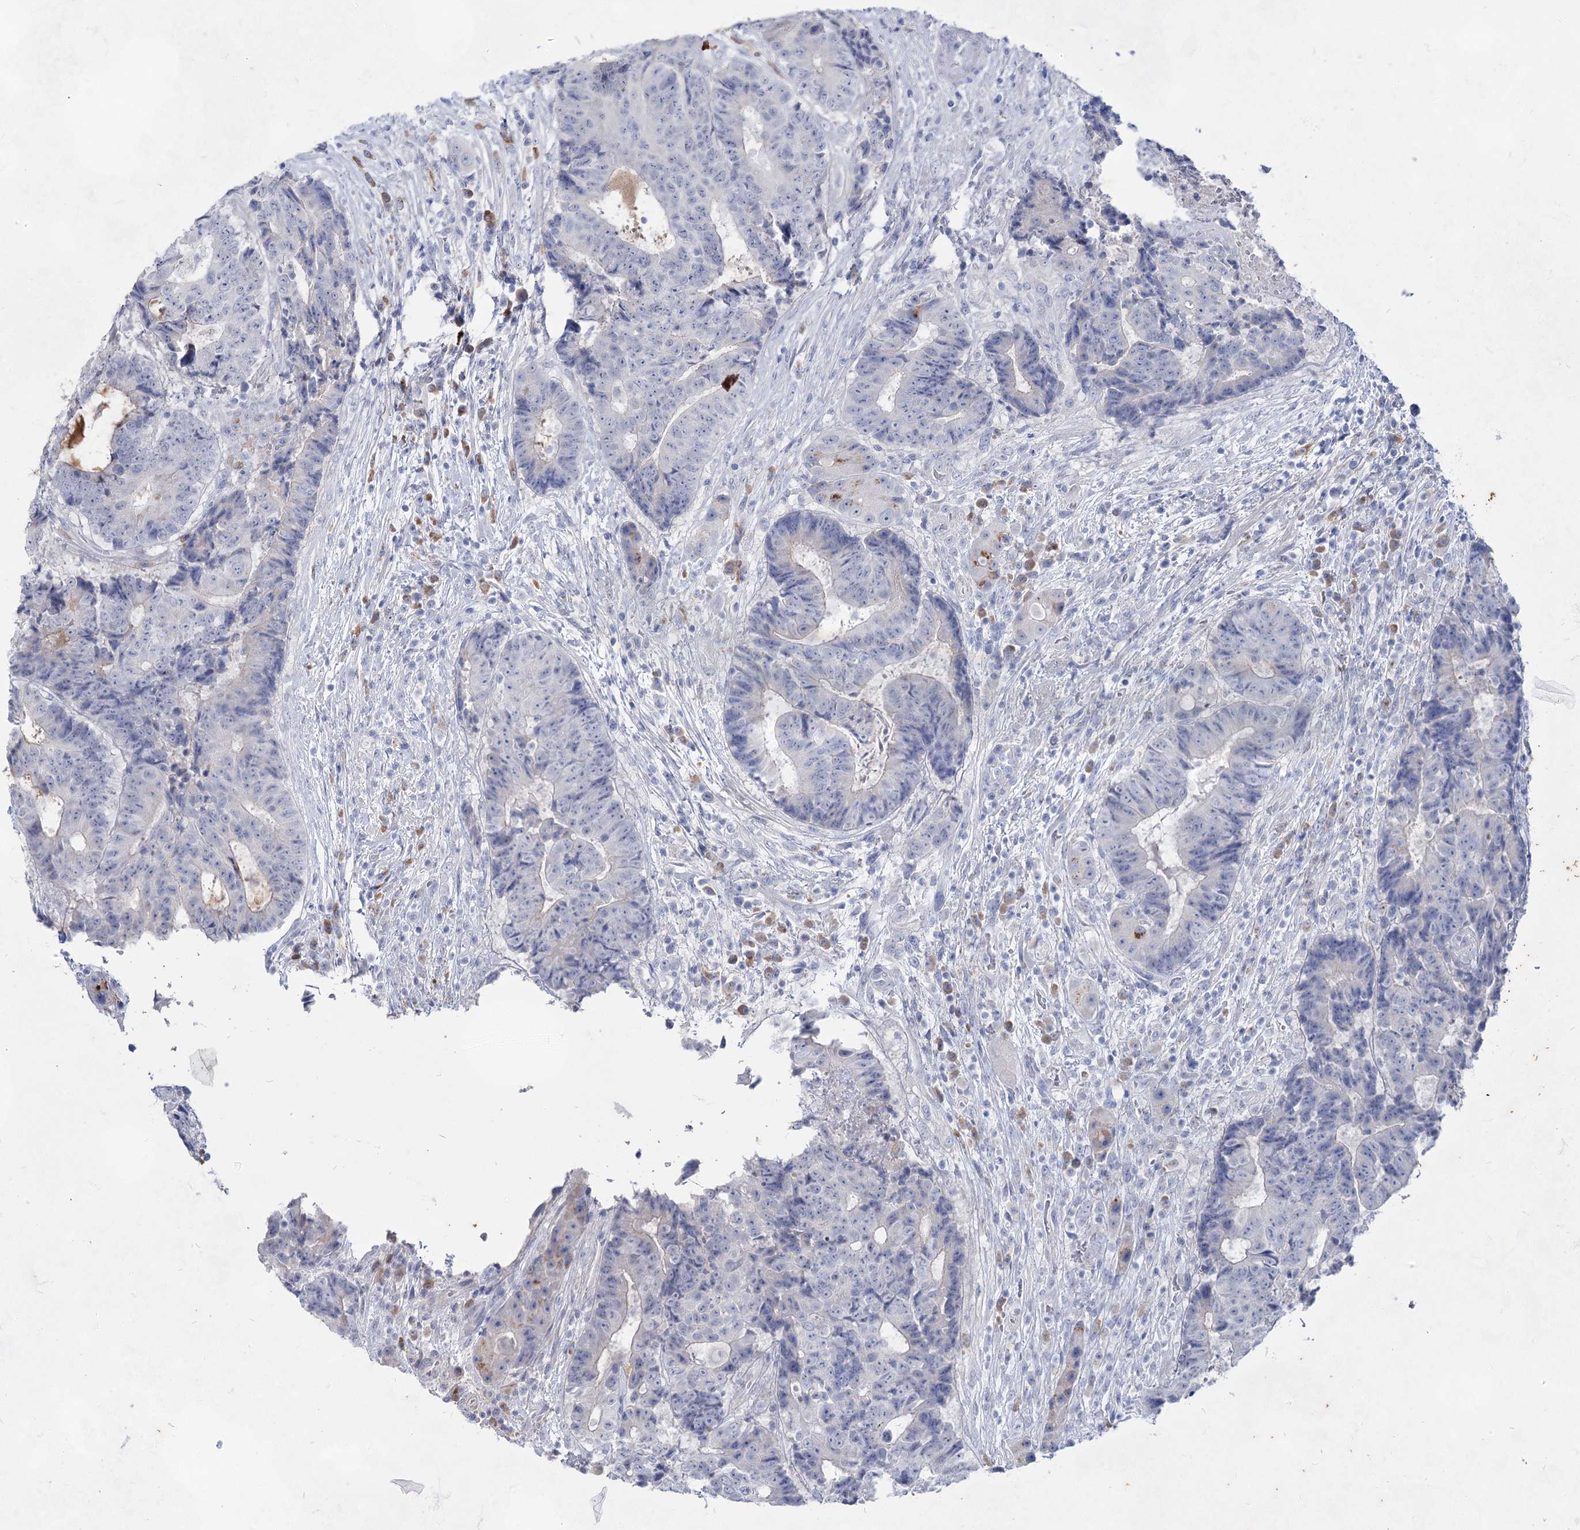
{"staining": {"intensity": "weak", "quantity": "<25%", "location": "cytoplasmic/membranous"}, "tissue": "colorectal cancer", "cell_type": "Tumor cells", "image_type": "cancer", "snomed": [{"axis": "morphology", "description": "Adenocarcinoma, NOS"}, {"axis": "topography", "description": "Rectum"}], "caption": "Human colorectal cancer (adenocarcinoma) stained for a protein using immunohistochemistry displays no positivity in tumor cells.", "gene": "ACRV1", "patient": {"sex": "male", "age": 69}}